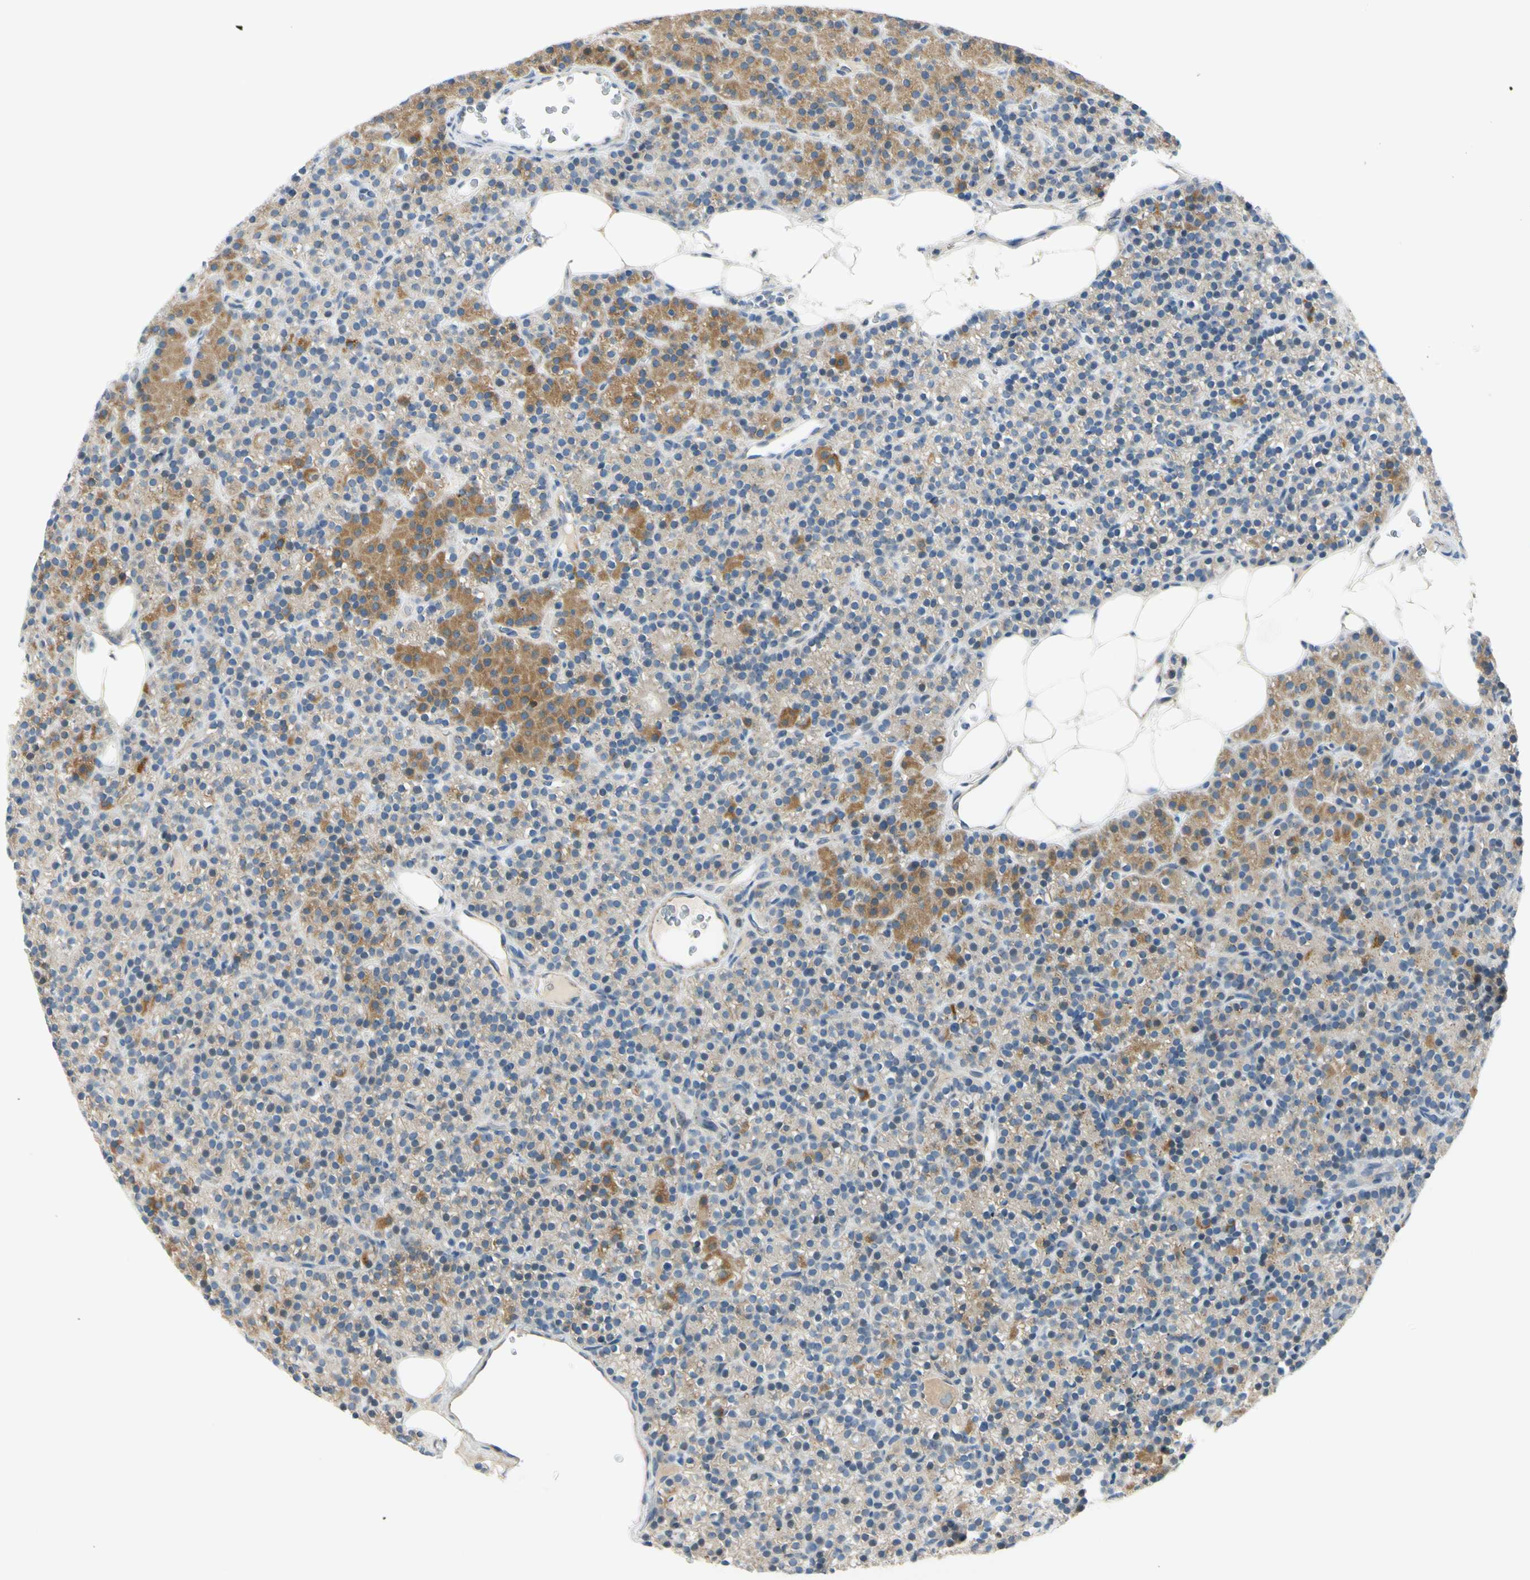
{"staining": {"intensity": "moderate", "quantity": "<25%", "location": "cytoplasmic/membranous"}, "tissue": "parathyroid gland", "cell_type": "Glandular cells", "image_type": "normal", "snomed": [{"axis": "morphology", "description": "Normal tissue, NOS"}, {"axis": "morphology", "description": "Hyperplasia, NOS"}, {"axis": "topography", "description": "Parathyroid gland"}], "caption": "Parathyroid gland stained with immunohistochemistry (IHC) shows moderate cytoplasmic/membranous expression in about <25% of glandular cells. Nuclei are stained in blue.", "gene": "GALNT5", "patient": {"sex": "male", "age": 44}}